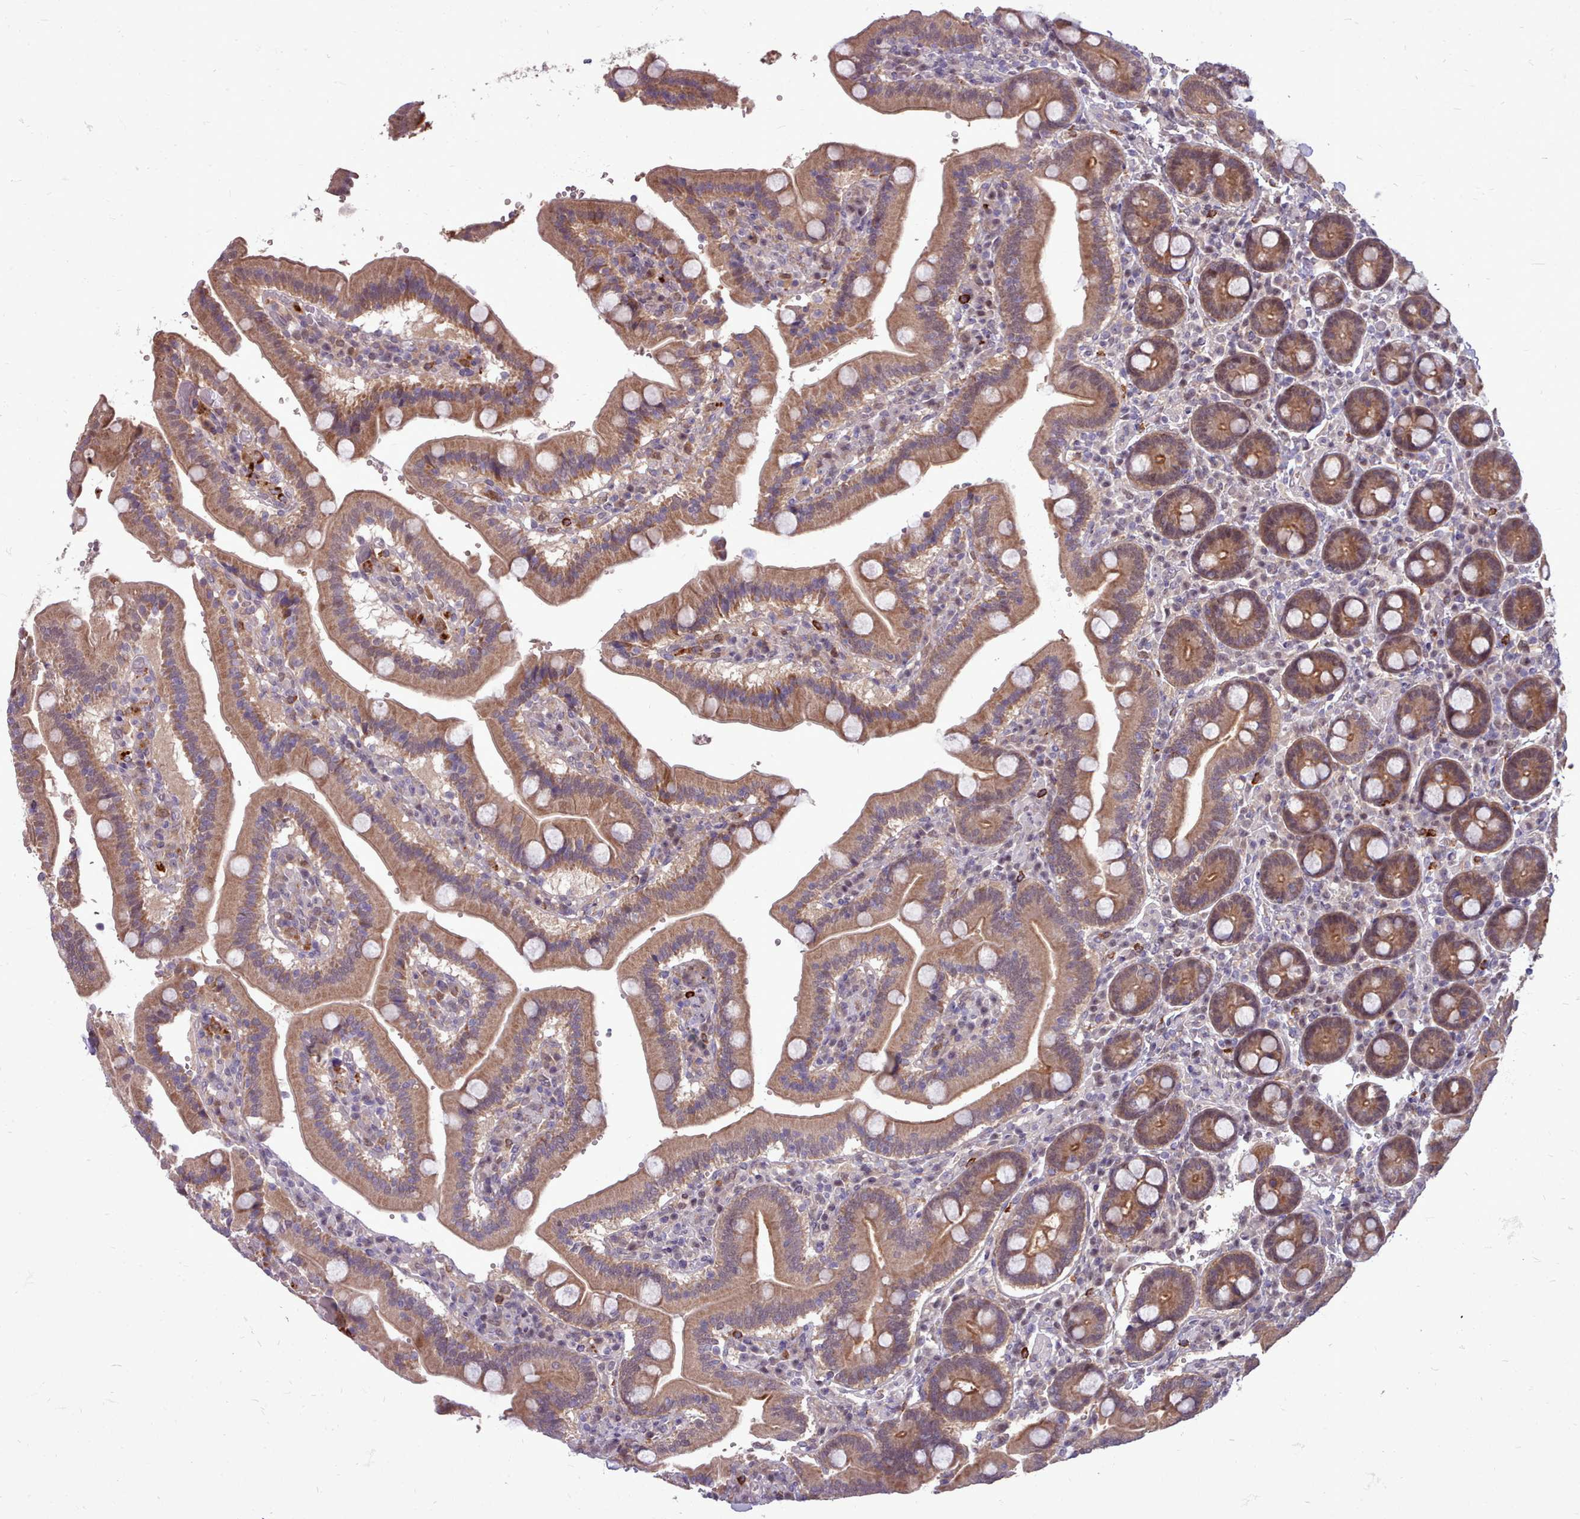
{"staining": {"intensity": "moderate", "quantity": ">75%", "location": "cytoplasmic/membranous"}, "tissue": "duodenum", "cell_type": "Glandular cells", "image_type": "normal", "snomed": [{"axis": "morphology", "description": "Normal tissue, NOS"}, {"axis": "topography", "description": "Duodenum"}], "caption": "IHC (DAB (3,3'-diaminobenzidine)) staining of unremarkable duodenum reveals moderate cytoplasmic/membranous protein staining in approximately >75% of glandular cells.", "gene": "AHCY", "patient": {"sex": "female", "age": 62}}